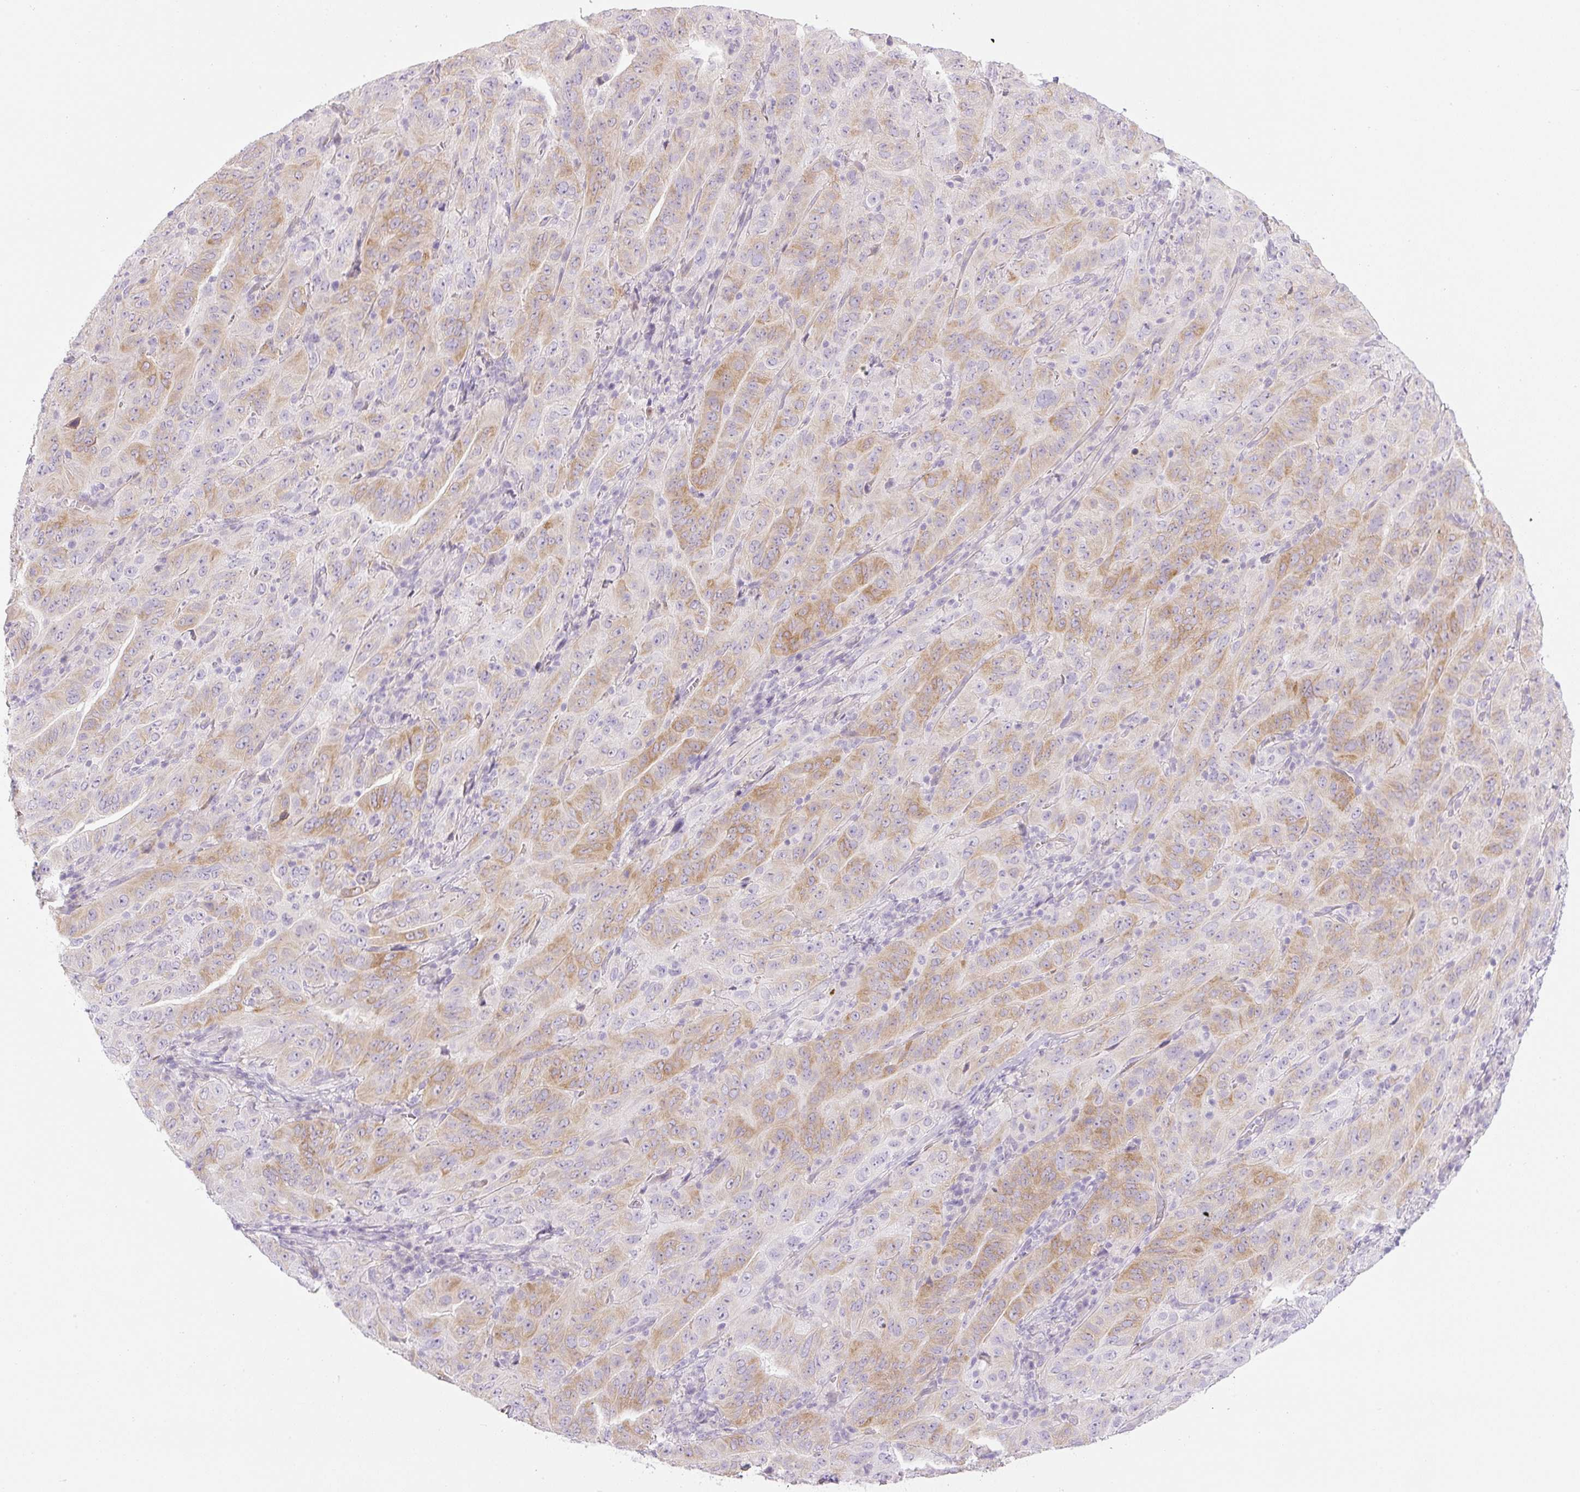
{"staining": {"intensity": "moderate", "quantity": "25%-75%", "location": "cytoplasmic/membranous"}, "tissue": "pancreatic cancer", "cell_type": "Tumor cells", "image_type": "cancer", "snomed": [{"axis": "morphology", "description": "Adenocarcinoma, NOS"}, {"axis": "topography", "description": "Pancreas"}], "caption": "A brown stain shows moderate cytoplasmic/membranous positivity of a protein in adenocarcinoma (pancreatic) tumor cells.", "gene": "MIA2", "patient": {"sex": "male", "age": 63}}